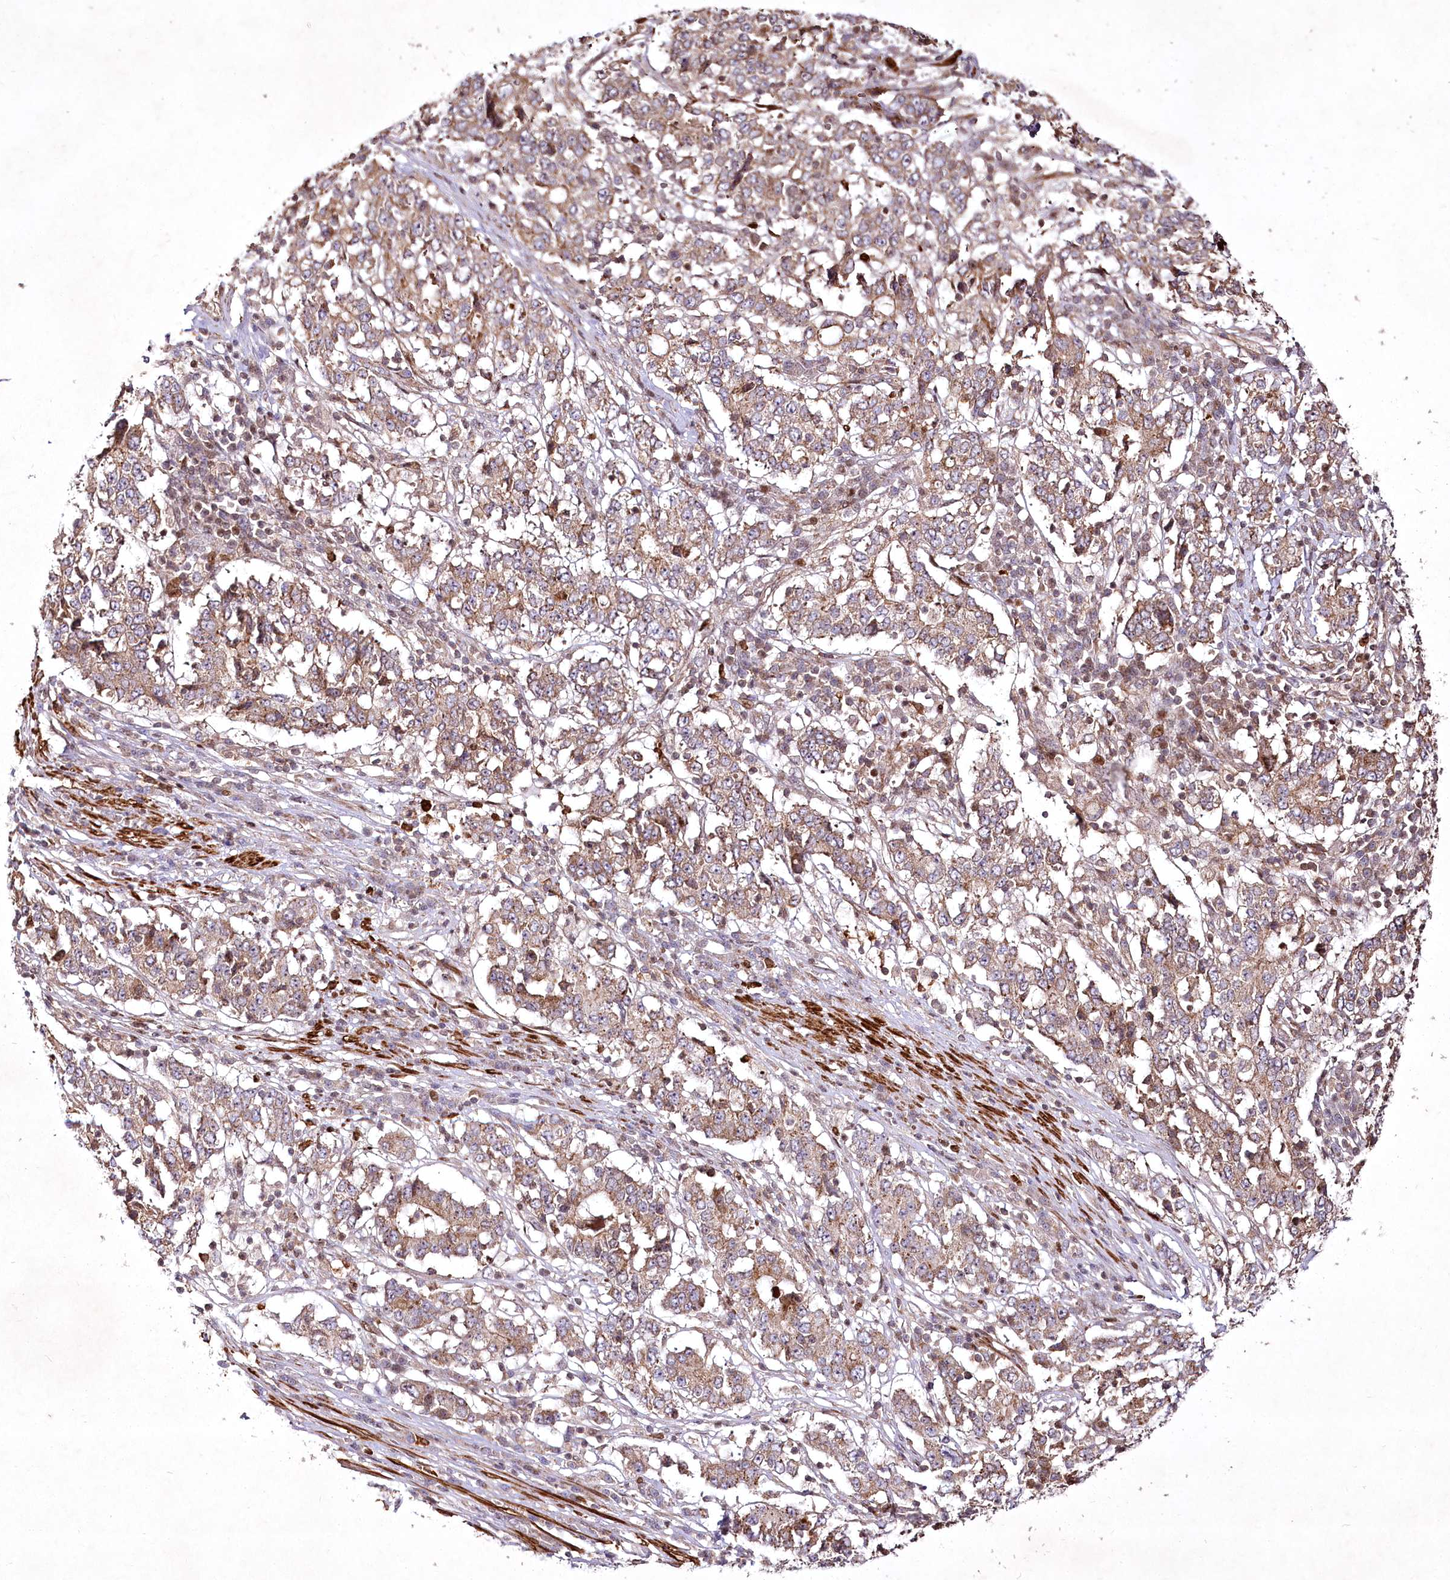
{"staining": {"intensity": "moderate", "quantity": ">75%", "location": "cytoplasmic/membranous"}, "tissue": "stomach cancer", "cell_type": "Tumor cells", "image_type": "cancer", "snomed": [{"axis": "morphology", "description": "Adenocarcinoma, NOS"}, {"axis": "topography", "description": "Stomach"}], "caption": "Immunohistochemistry (IHC) of human adenocarcinoma (stomach) displays medium levels of moderate cytoplasmic/membranous staining in about >75% of tumor cells.", "gene": "PSTK", "patient": {"sex": "male", "age": 59}}